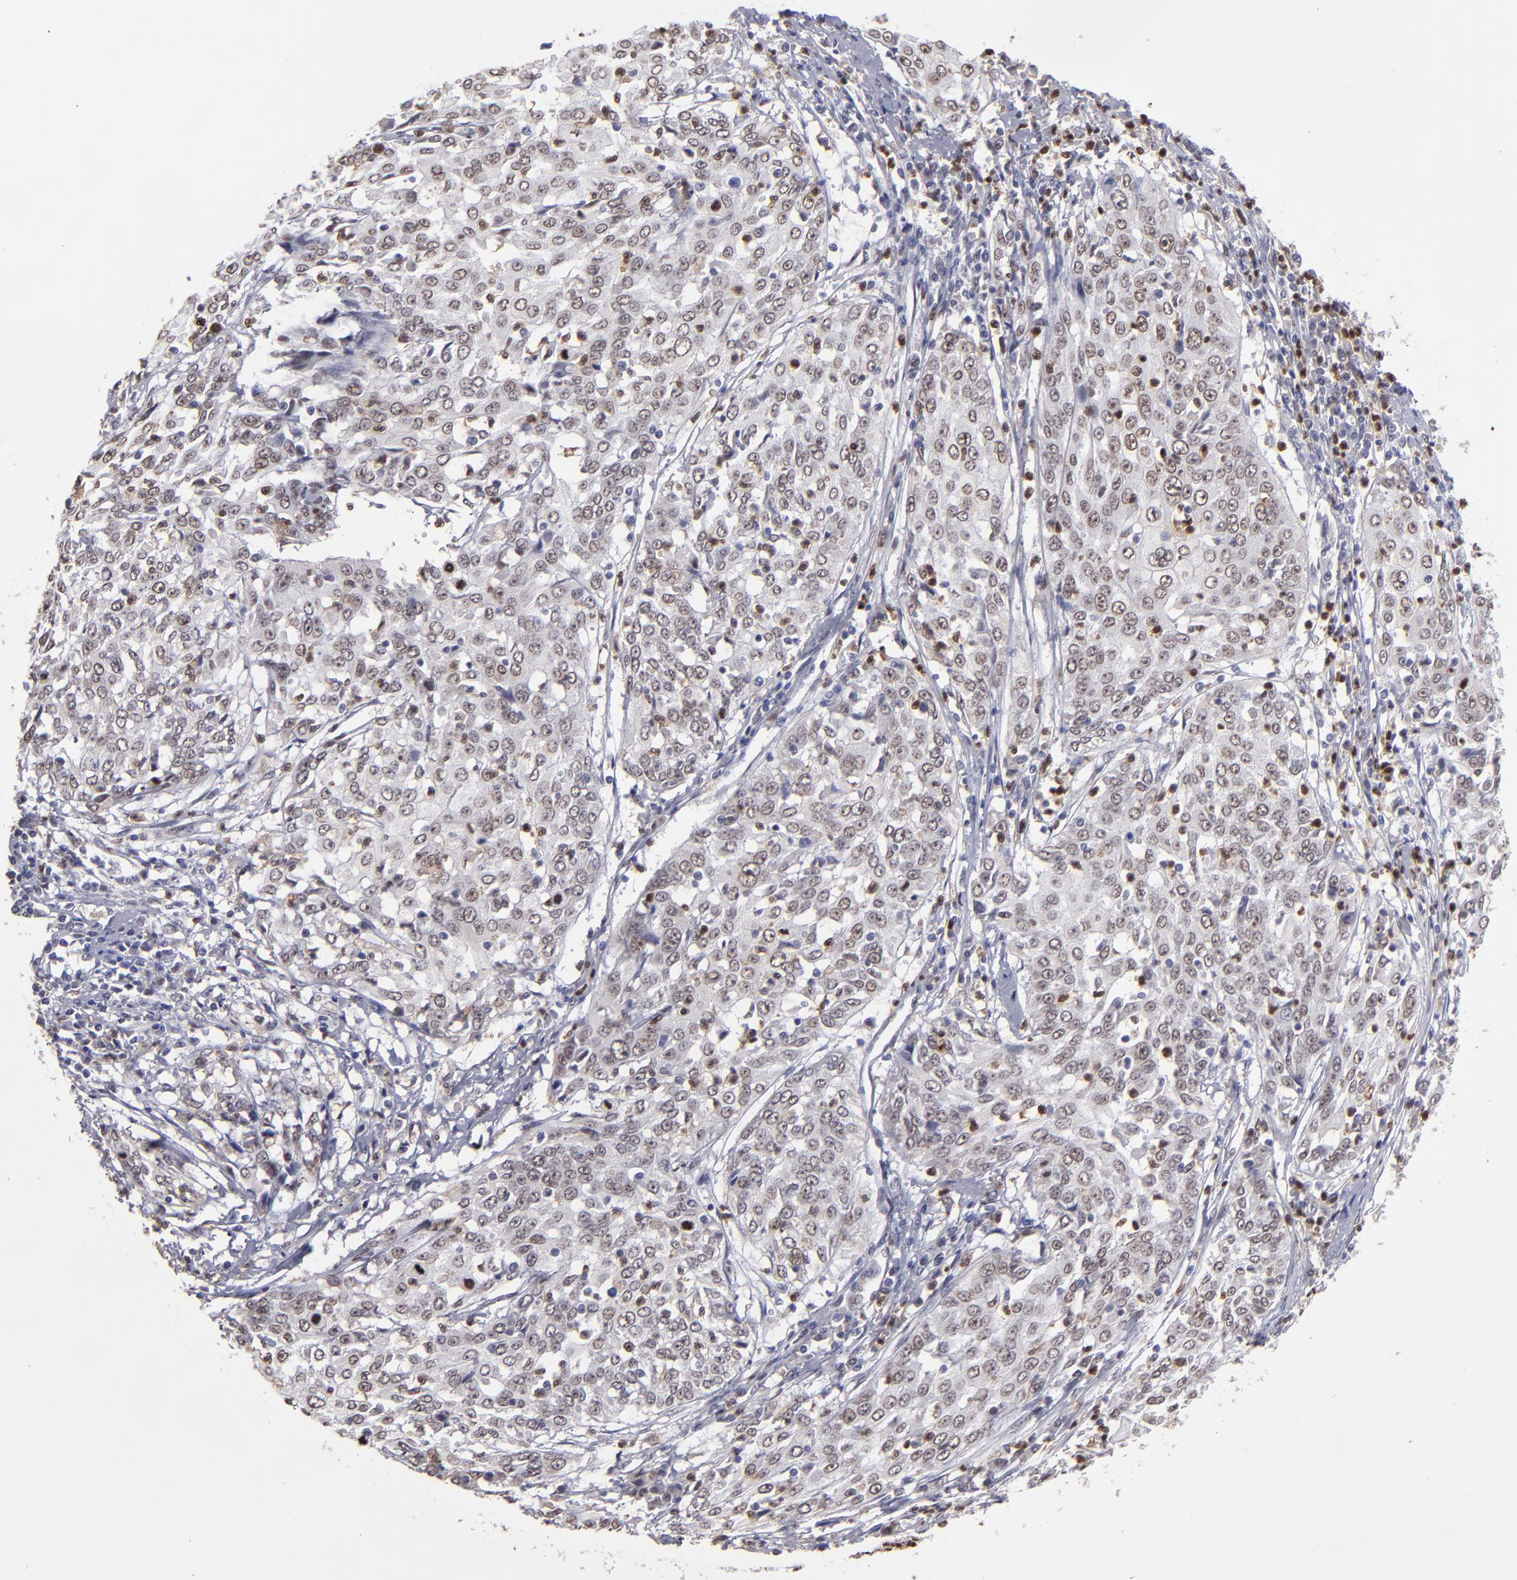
{"staining": {"intensity": "weak", "quantity": "<25%", "location": "nuclear"}, "tissue": "cervical cancer", "cell_type": "Tumor cells", "image_type": "cancer", "snomed": [{"axis": "morphology", "description": "Squamous cell carcinoma, NOS"}, {"axis": "topography", "description": "Cervix"}], "caption": "Protein analysis of cervical cancer (squamous cell carcinoma) demonstrates no significant expression in tumor cells. (DAB immunohistochemistry (IHC), high magnification).", "gene": "RREB1", "patient": {"sex": "female", "age": 39}}